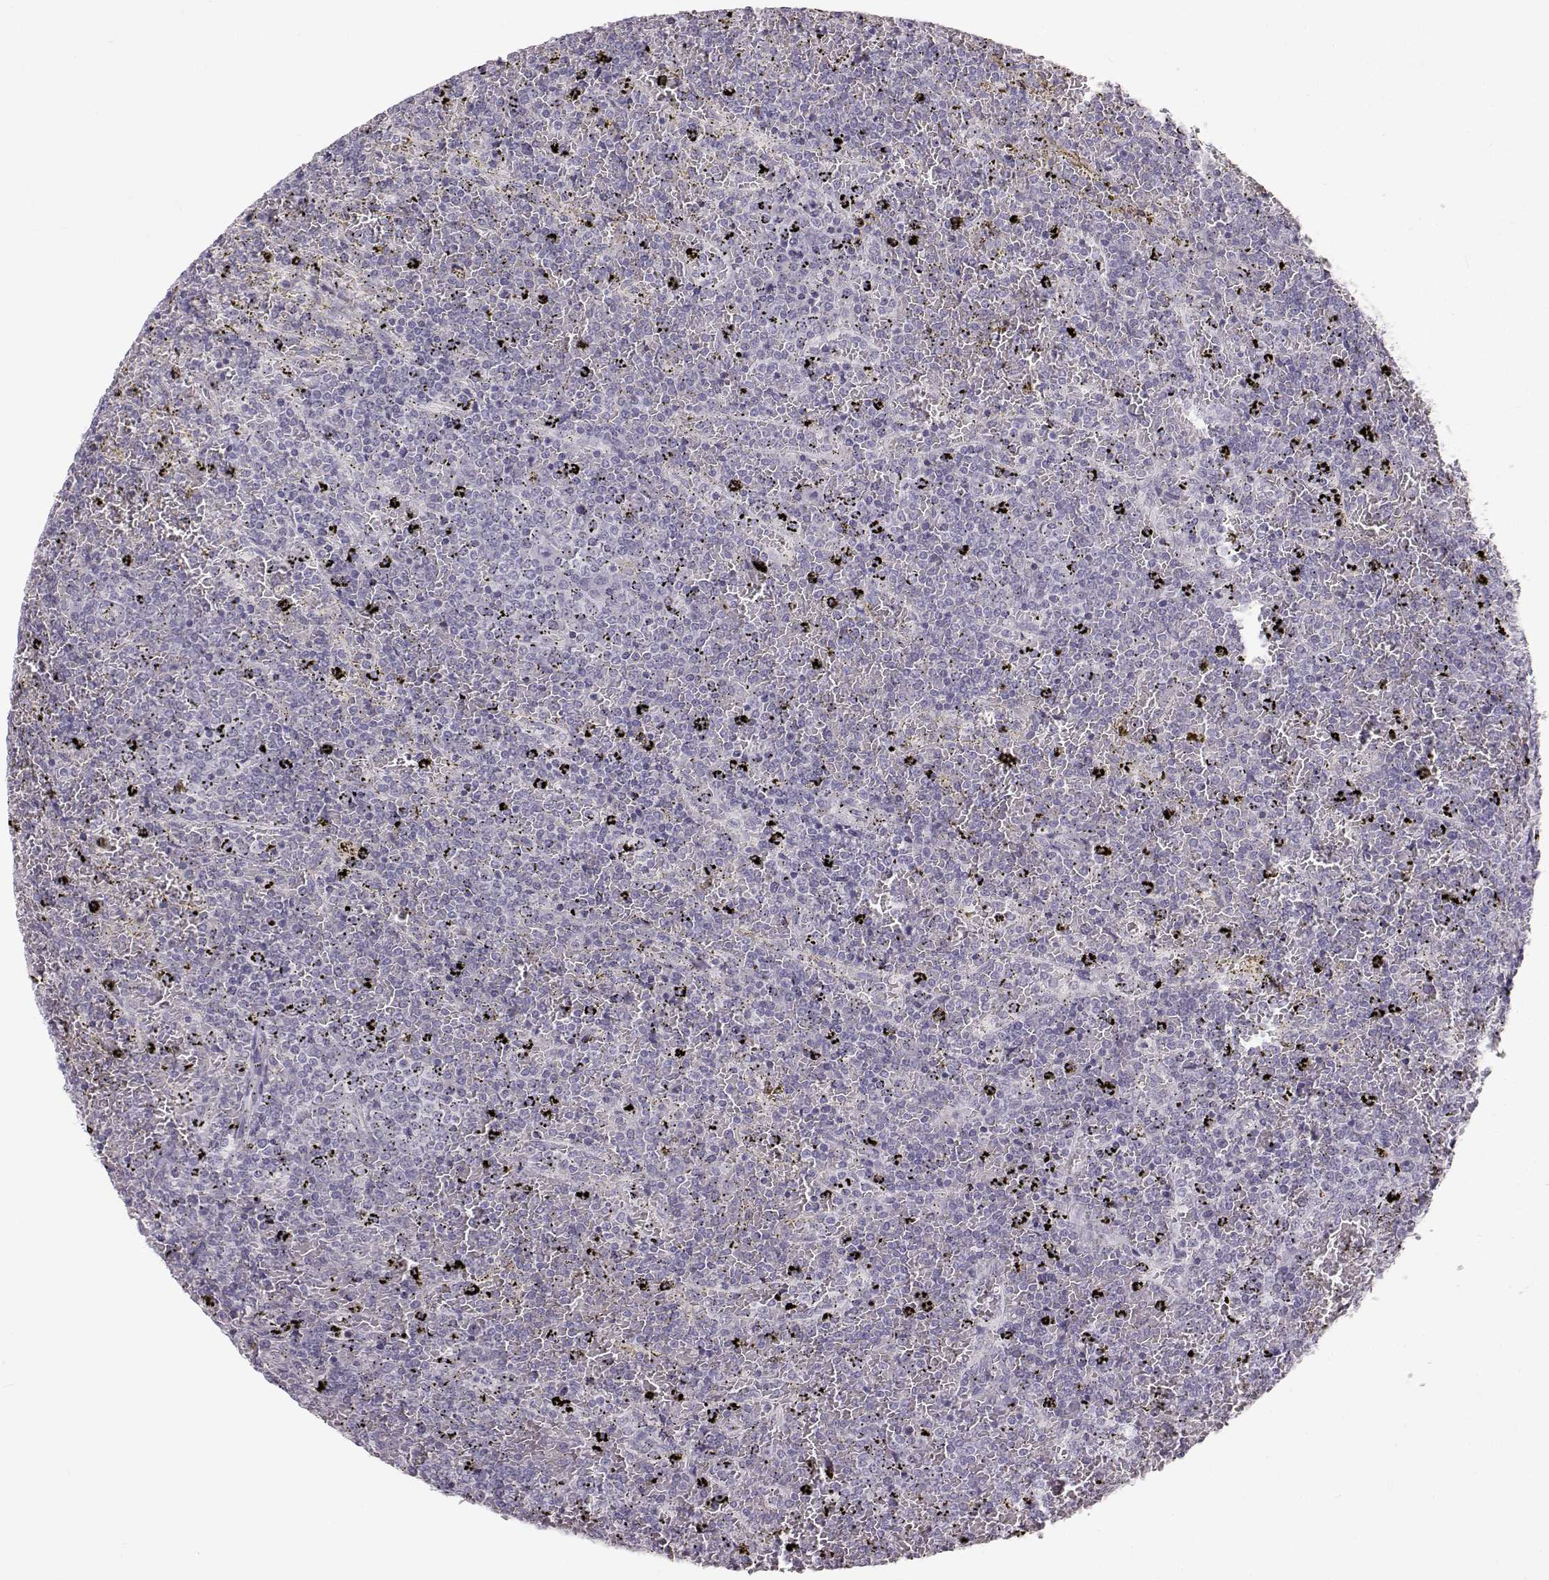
{"staining": {"intensity": "negative", "quantity": "none", "location": "none"}, "tissue": "lymphoma", "cell_type": "Tumor cells", "image_type": "cancer", "snomed": [{"axis": "morphology", "description": "Malignant lymphoma, non-Hodgkin's type, Low grade"}, {"axis": "topography", "description": "Spleen"}], "caption": "Immunohistochemistry of low-grade malignant lymphoma, non-Hodgkin's type displays no expression in tumor cells.", "gene": "OIP5", "patient": {"sex": "female", "age": 77}}